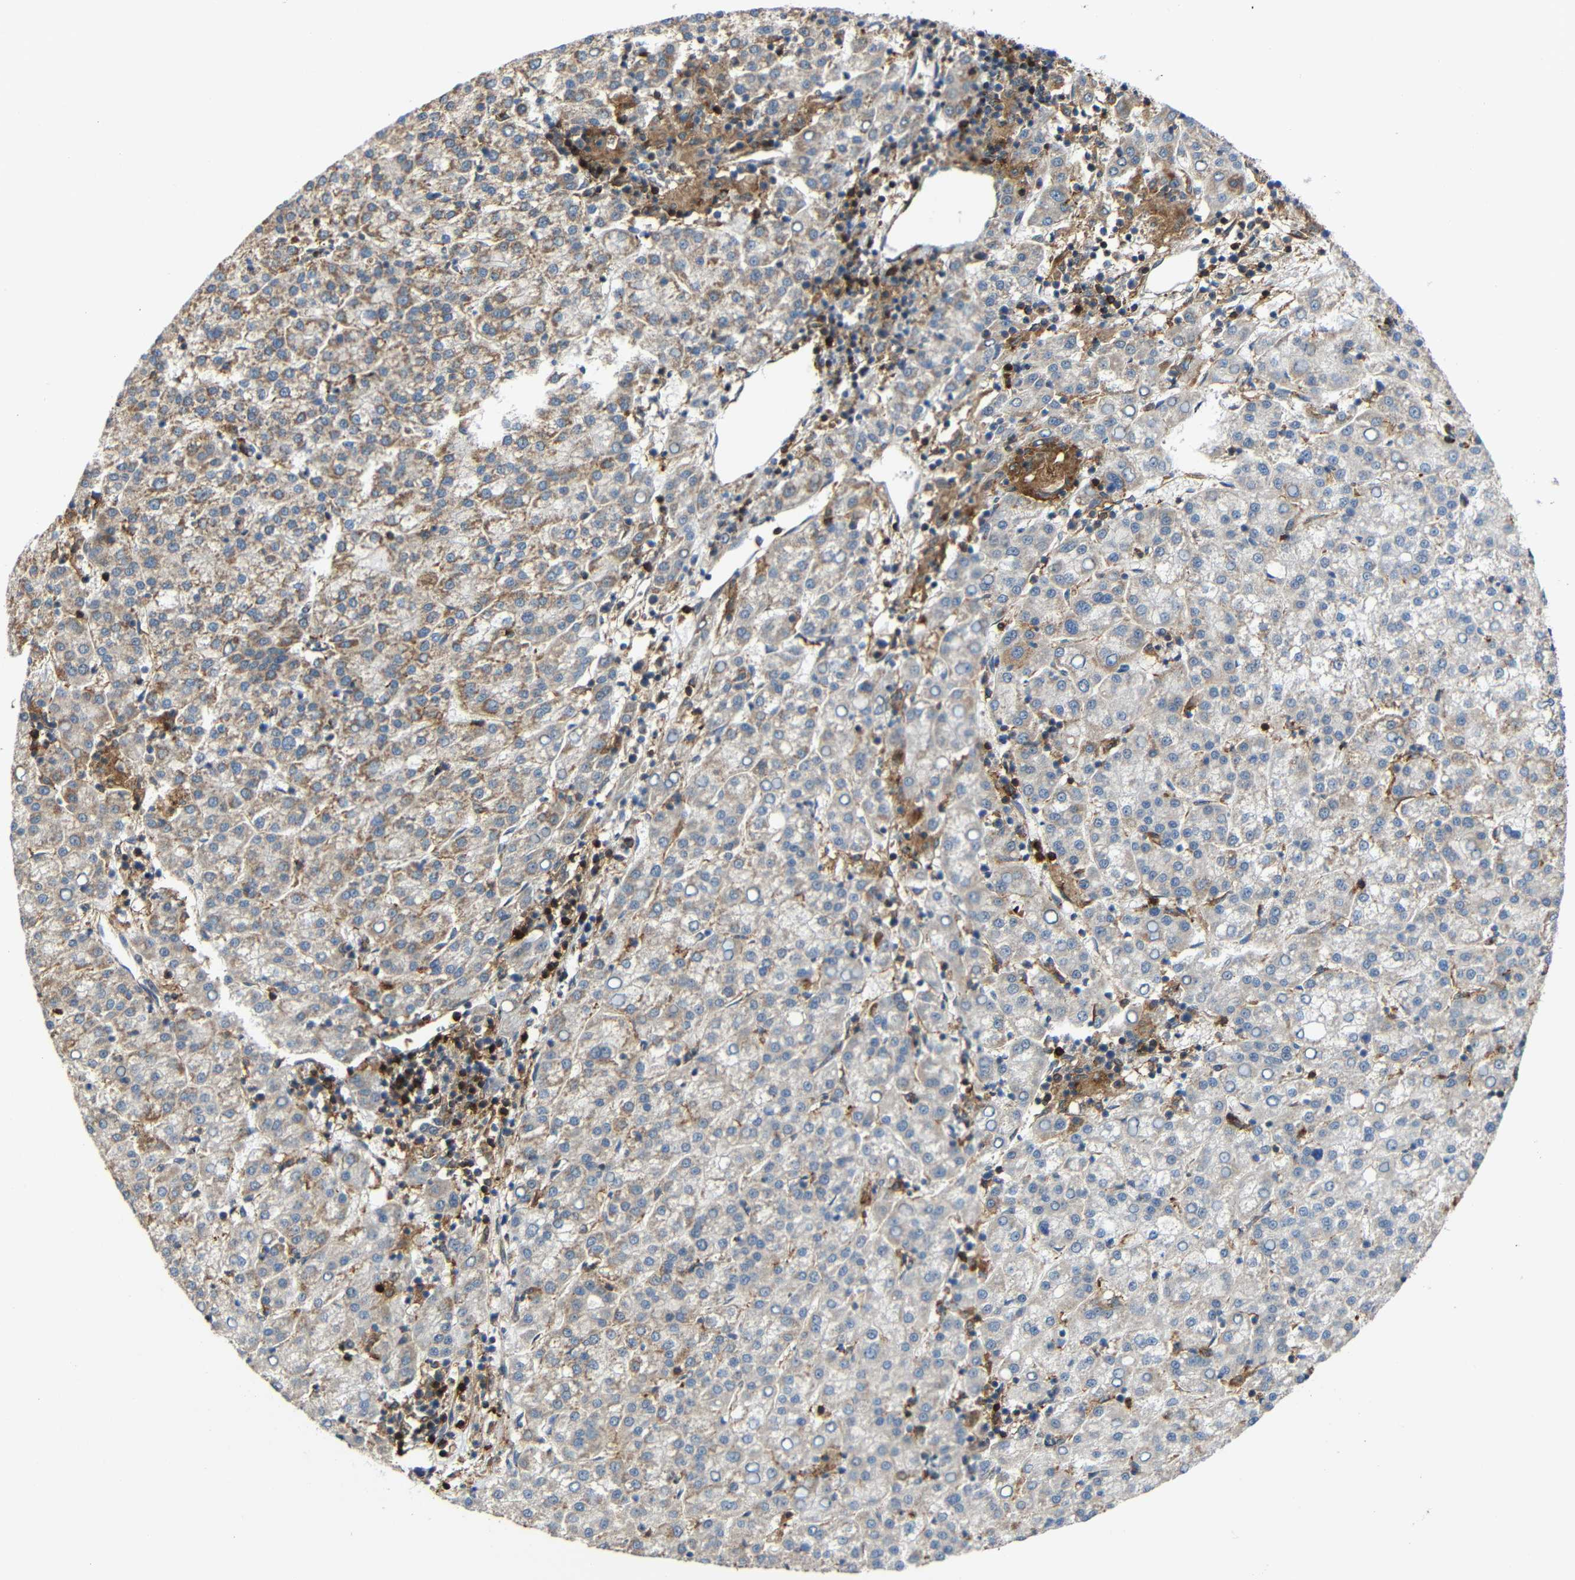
{"staining": {"intensity": "moderate", "quantity": "25%-75%", "location": "cytoplasmic/membranous"}, "tissue": "liver cancer", "cell_type": "Tumor cells", "image_type": "cancer", "snomed": [{"axis": "morphology", "description": "Carcinoma, Hepatocellular, NOS"}, {"axis": "topography", "description": "Liver"}], "caption": "Immunohistochemistry (DAB (3,3'-diaminobenzidine)) staining of hepatocellular carcinoma (liver) exhibits moderate cytoplasmic/membranous protein positivity in about 25%-75% of tumor cells.", "gene": "C1GALT1", "patient": {"sex": "female", "age": 58}}